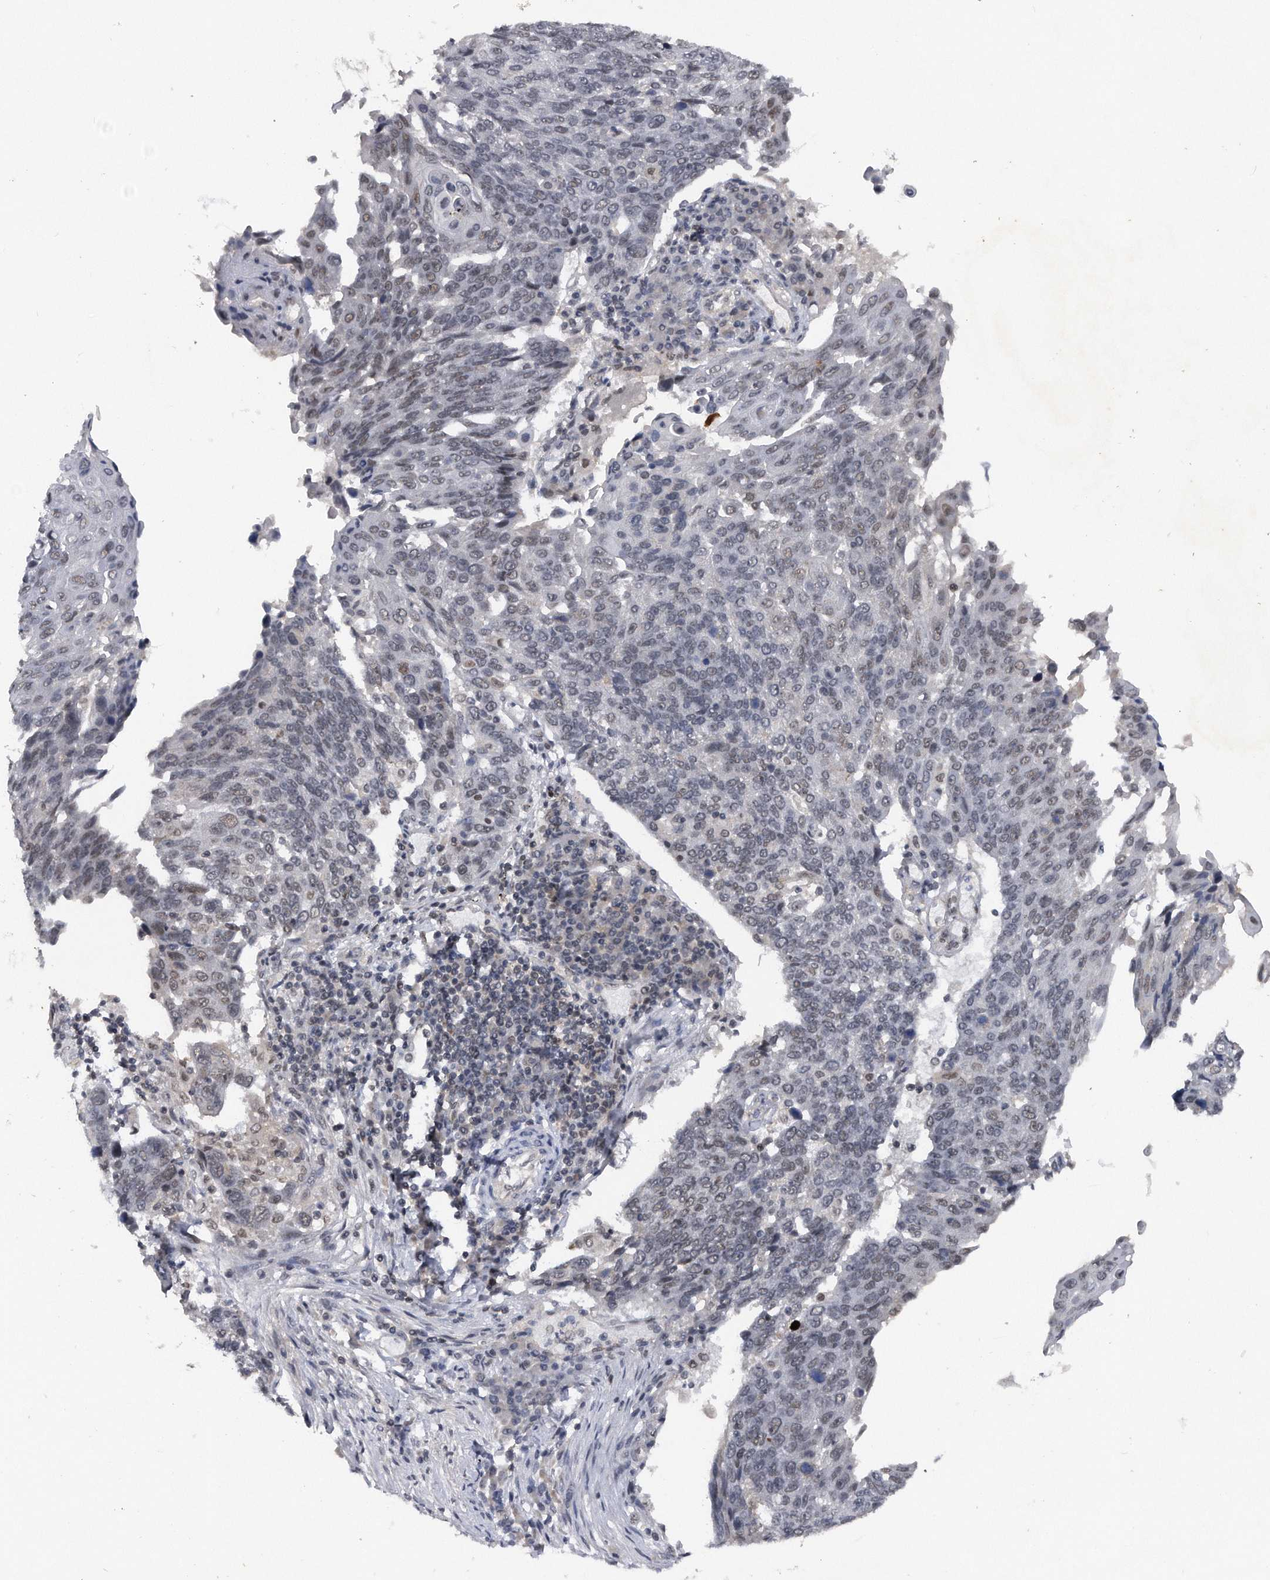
{"staining": {"intensity": "weak", "quantity": "<25%", "location": "nuclear"}, "tissue": "lung cancer", "cell_type": "Tumor cells", "image_type": "cancer", "snomed": [{"axis": "morphology", "description": "Squamous cell carcinoma, NOS"}, {"axis": "topography", "description": "Lung"}], "caption": "Tumor cells are negative for brown protein staining in lung squamous cell carcinoma.", "gene": "VIRMA", "patient": {"sex": "male", "age": 66}}